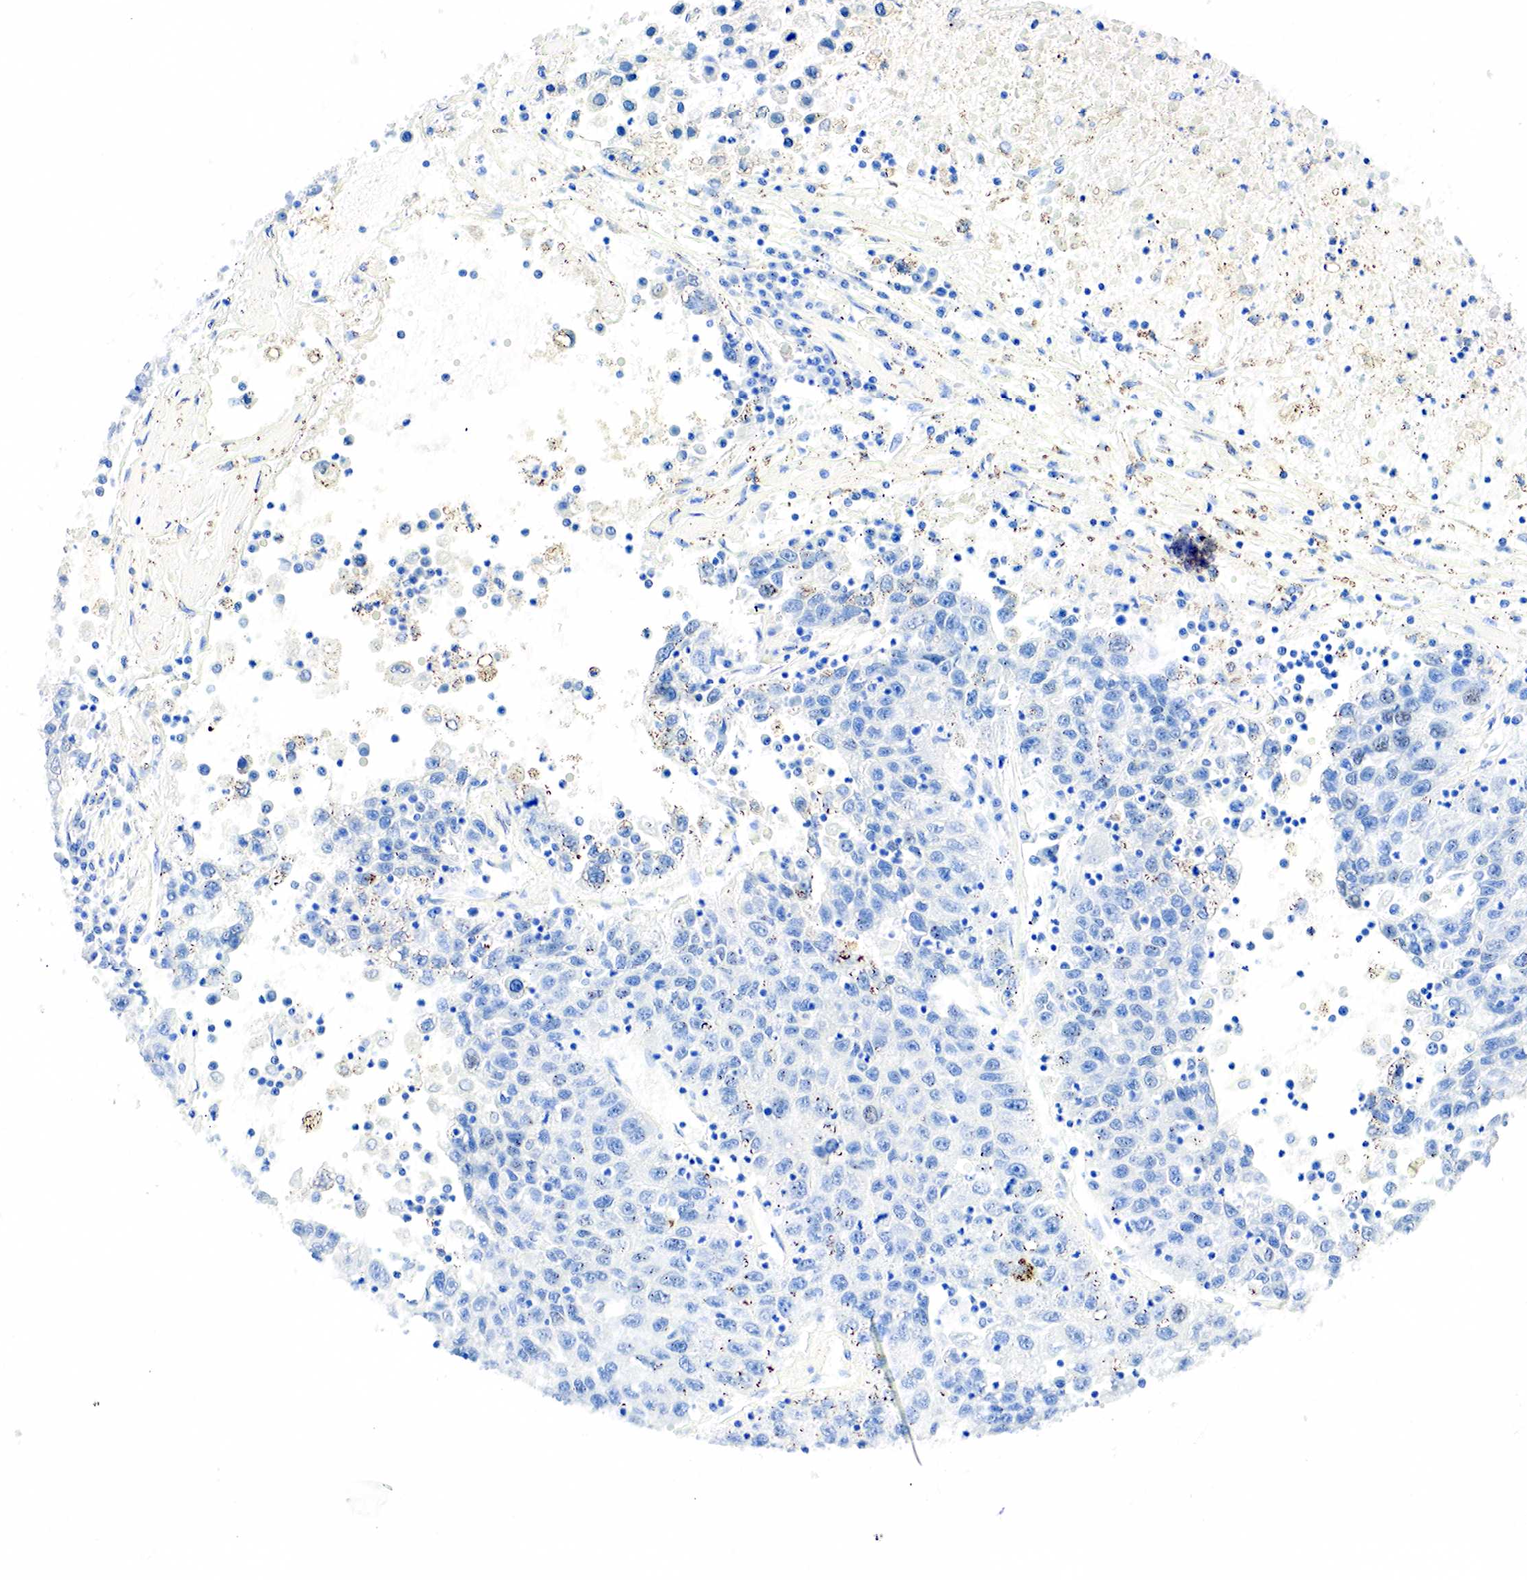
{"staining": {"intensity": "weak", "quantity": "<25%", "location": "cytoplasmic/membranous"}, "tissue": "liver cancer", "cell_type": "Tumor cells", "image_type": "cancer", "snomed": [{"axis": "morphology", "description": "Carcinoma, Hepatocellular, NOS"}, {"axis": "topography", "description": "Liver"}], "caption": "Immunohistochemical staining of liver cancer (hepatocellular carcinoma) shows no significant staining in tumor cells. The staining is performed using DAB brown chromogen with nuclei counter-stained in using hematoxylin.", "gene": "PTH", "patient": {"sex": "male", "age": 49}}